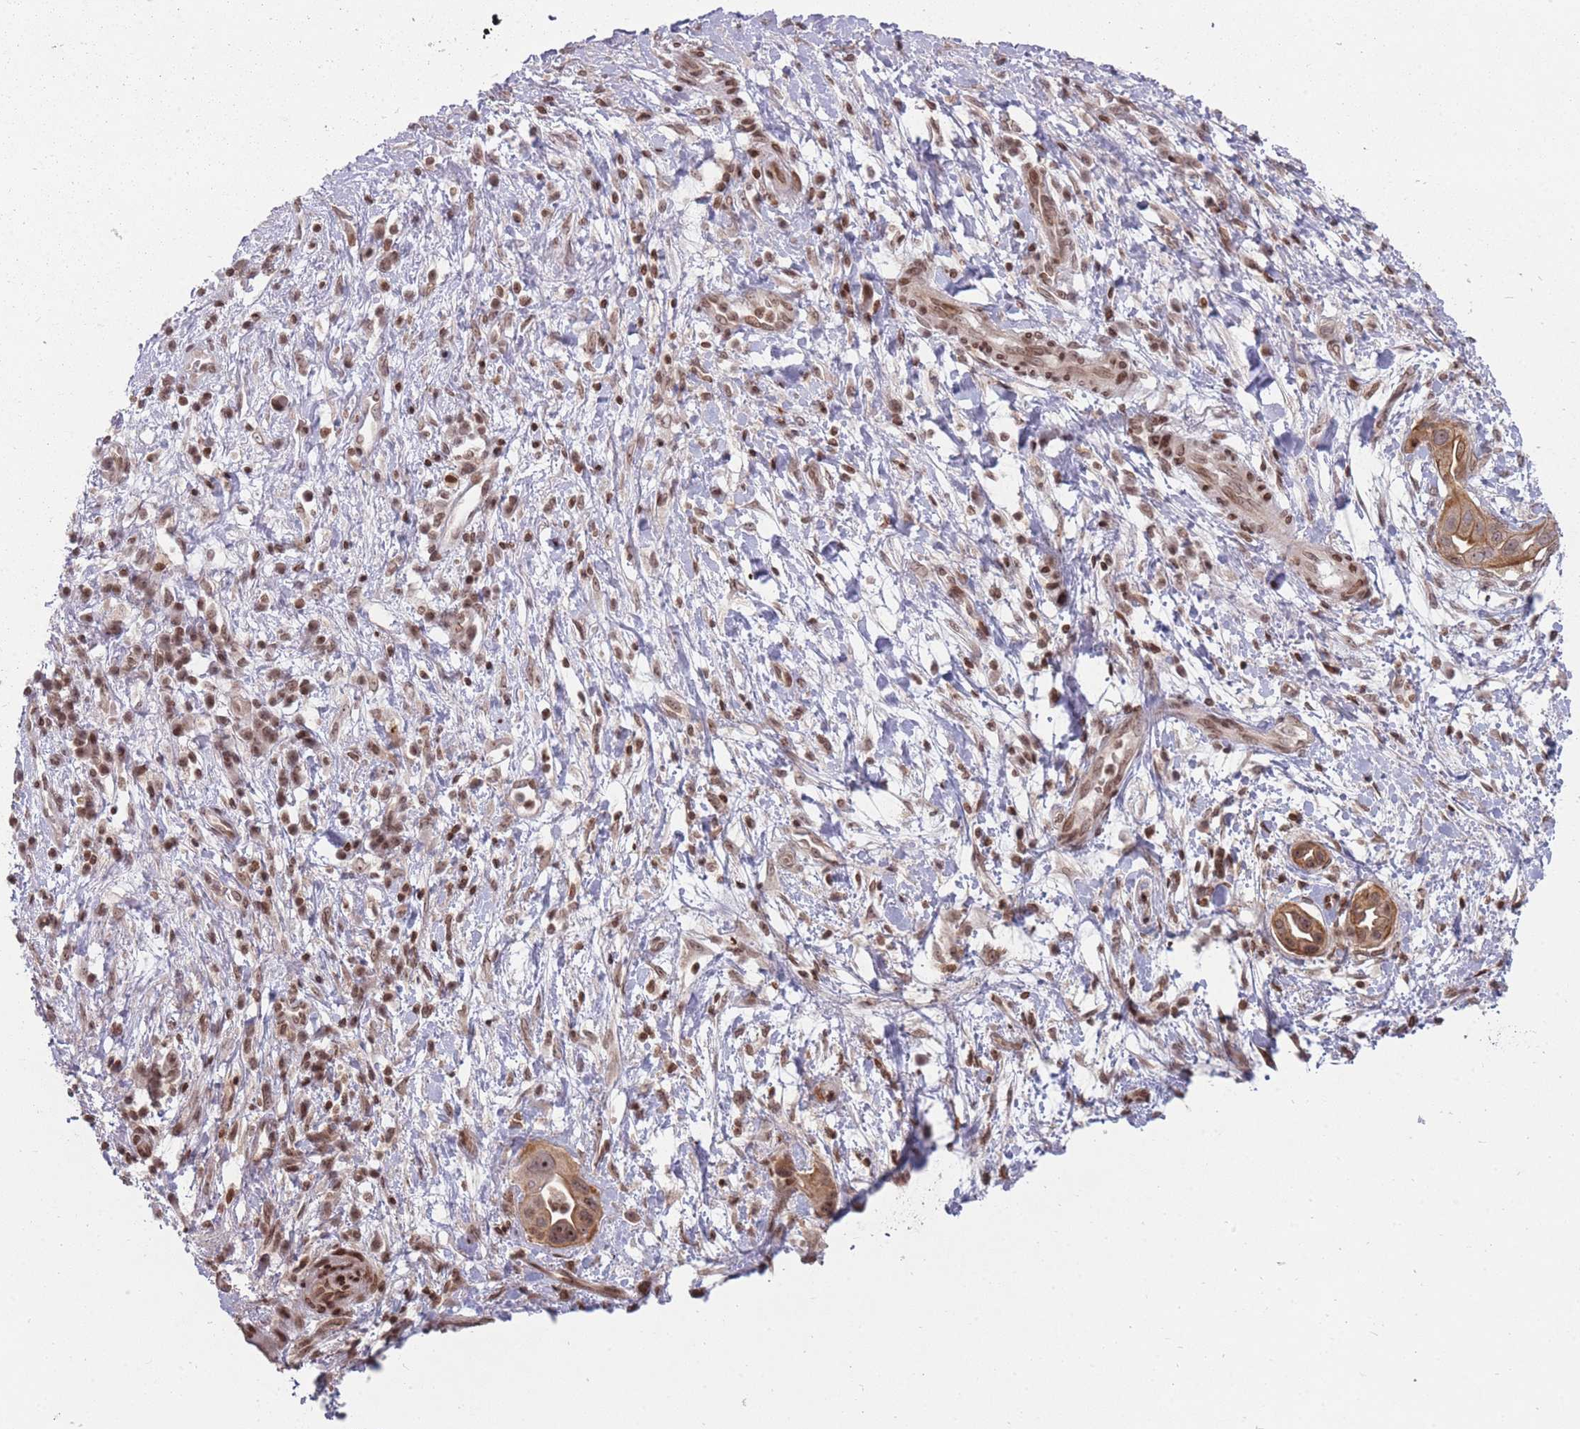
{"staining": {"intensity": "moderate", "quantity": ">75%", "location": "cytoplasmic/membranous,nuclear"}, "tissue": "pancreatic cancer", "cell_type": "Tumor cells", "image_type": "cancer", "snomed": [{"axis": "morphology", "description": "Adenocarcinoma, NOS"}, {"axis": "topography", "description": "Pancreas"}], "caption": "A micrograph of pancreatic cancer stained for a protein shows moderate cytoplasmic/membranous and nuclear brown staining in tumor cells. The protein is stained brown, and the nuclei are stained in blue (DAB IHC with brightfield microscopy, high magnification).", "gene": "TMC6", "patient": {"sex": "male", "age": 68}}